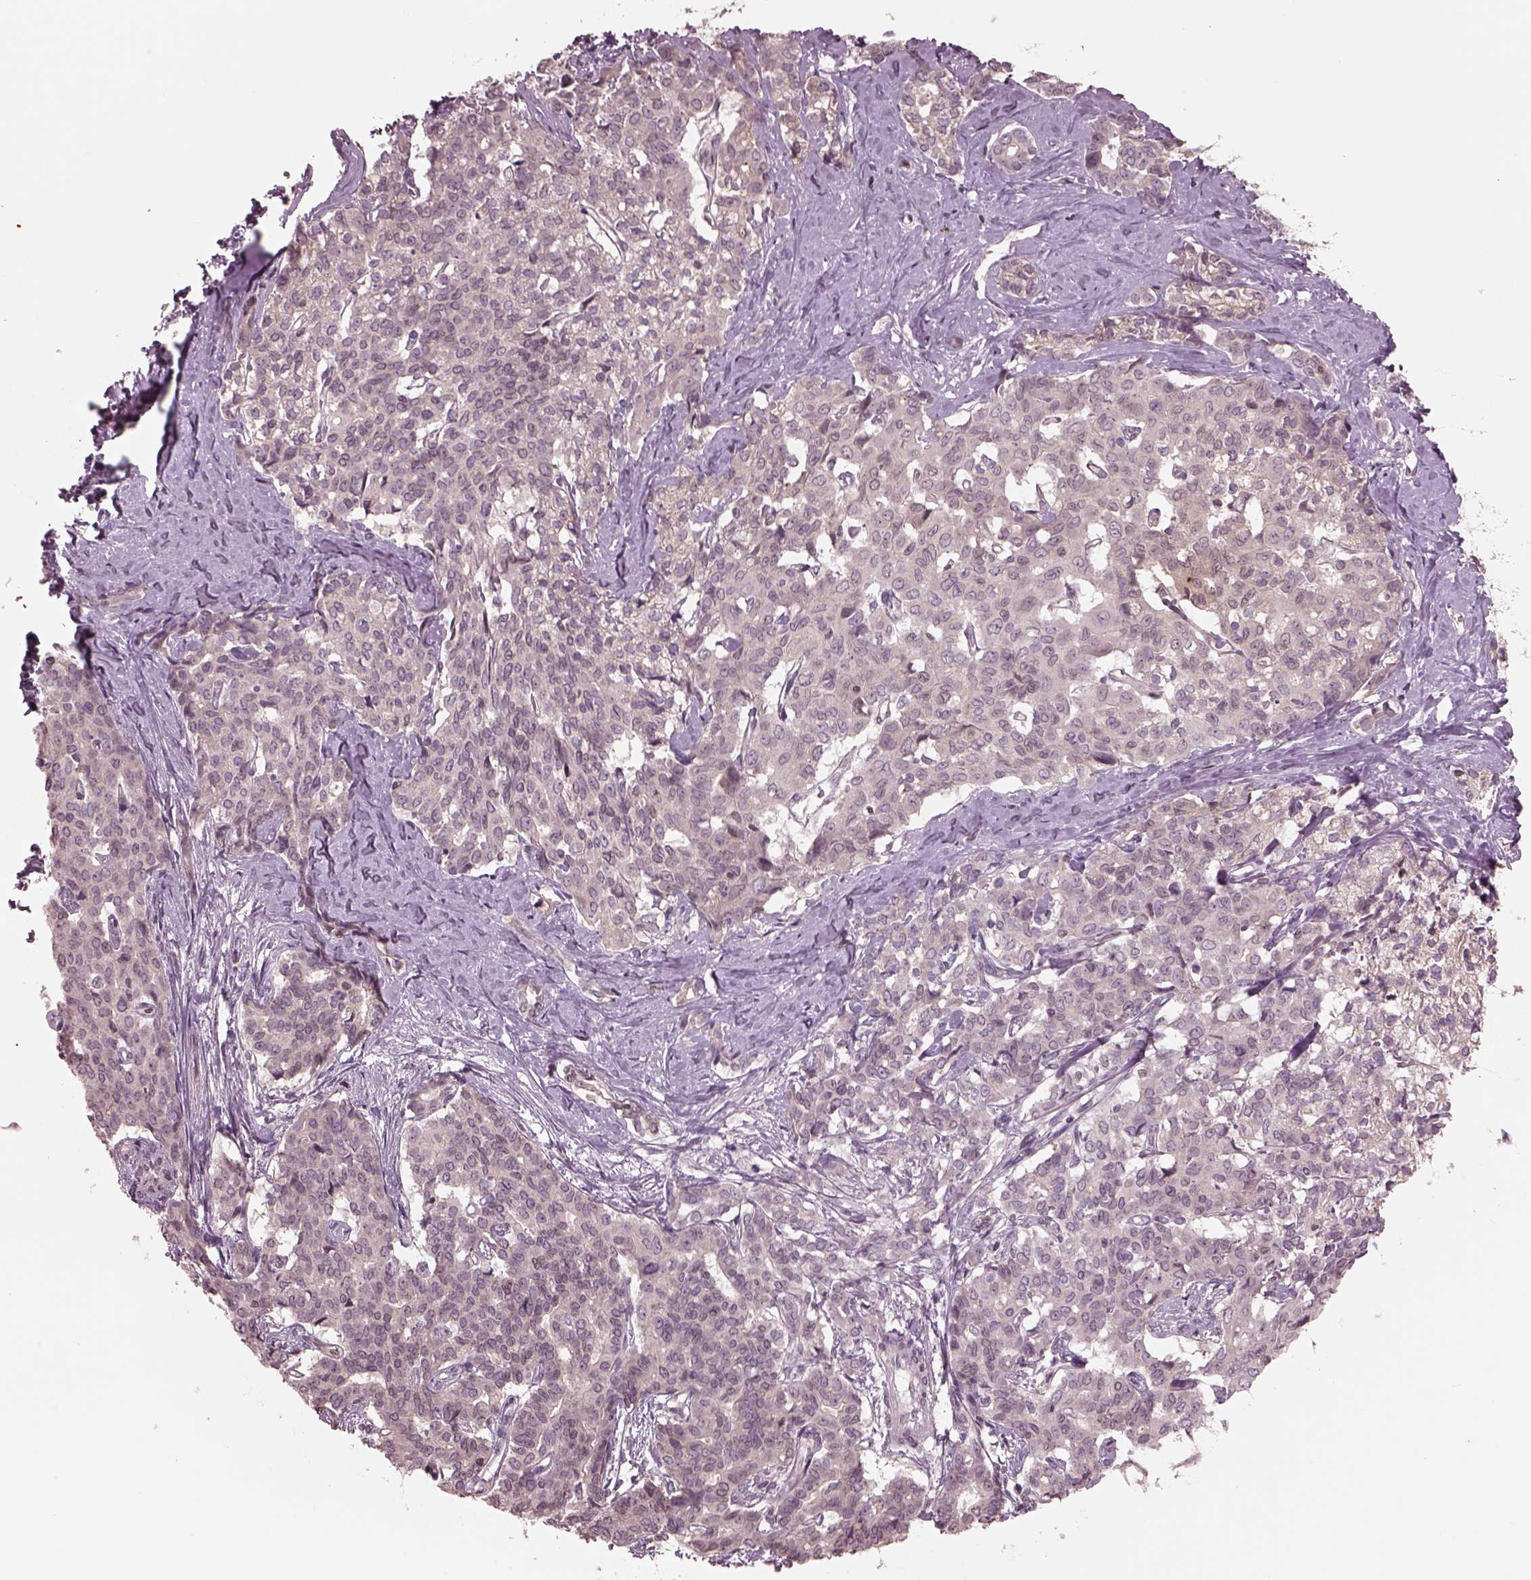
{"staining": {"intensity": "negative", "quantity": "none", "location": "none"}, "tissue": "liver cancer", "cell_type": "Tumor cells", "image_type": "cancer", "snomed": [{"axis": "morphology", "description": "Cholangiocarcinoma"}, {"axis": "topography", "description": "Liver"}], "caption": "IHC histopathology image of neoplastic tissue: liver cancer (cholangiocarcinoma) stained with DAB displays no significant protein expression in tumor cells.", "gene": "PTX4", "patient": {"sex": "female", "age": 47}}